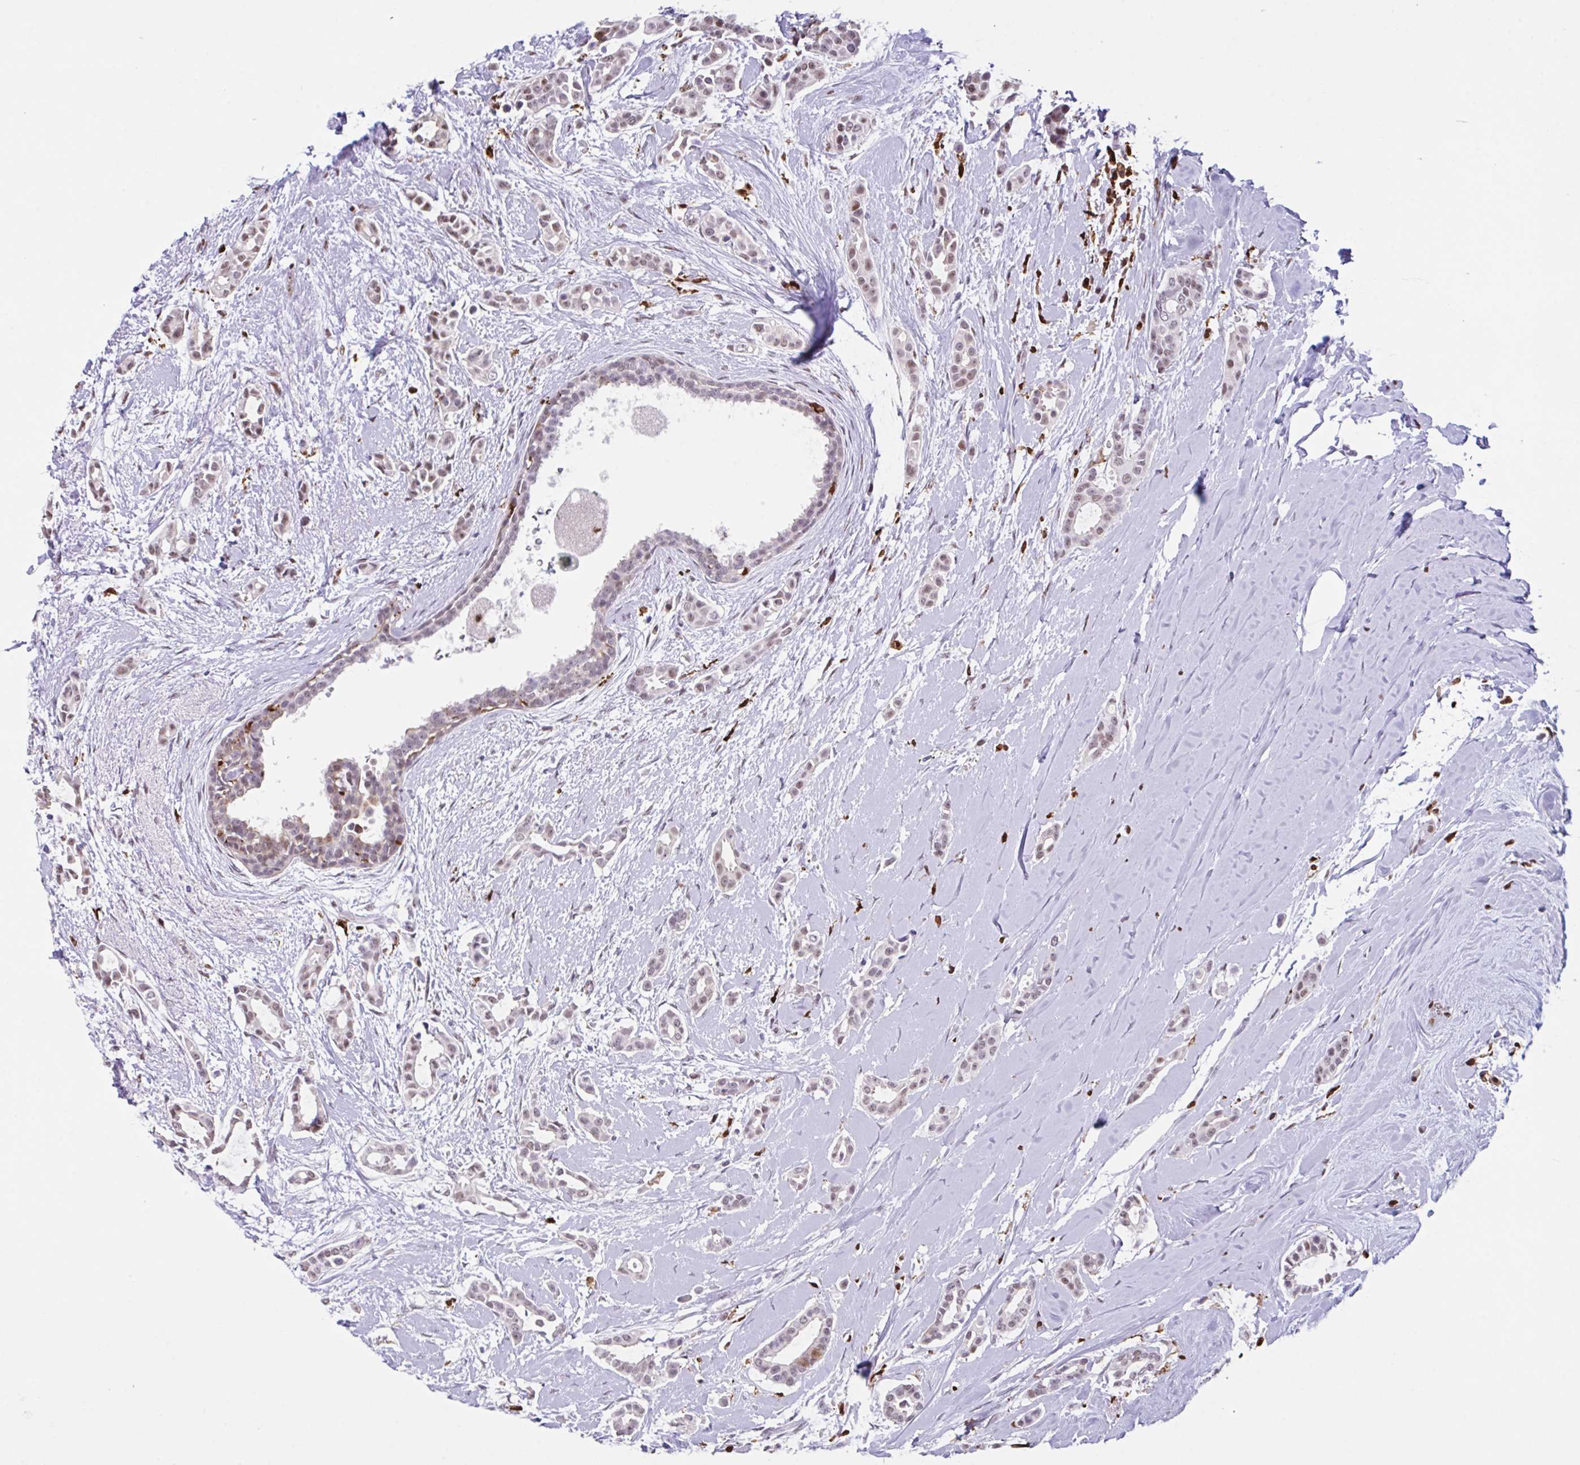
{"staining": {"intensity": "weak", "quantity": ">75%", "location": "nuclear"}, "tissue": "breast cancer", "cell_type": "Tumor cells", "image_type": "cancer", "snomed": [{"axis": "morphology", "description": "Duct carcinoma"}, {"axis": "topography", "description": "Breast"}], "caption": "Human breast infiltrating ductal carcinoma stained for a protein (brown) demonstrates weak nuclear positive expression in about >75% of tumor cells.", "gene": "BTBD10", "patient": {"sex": "female", "age": 64}}